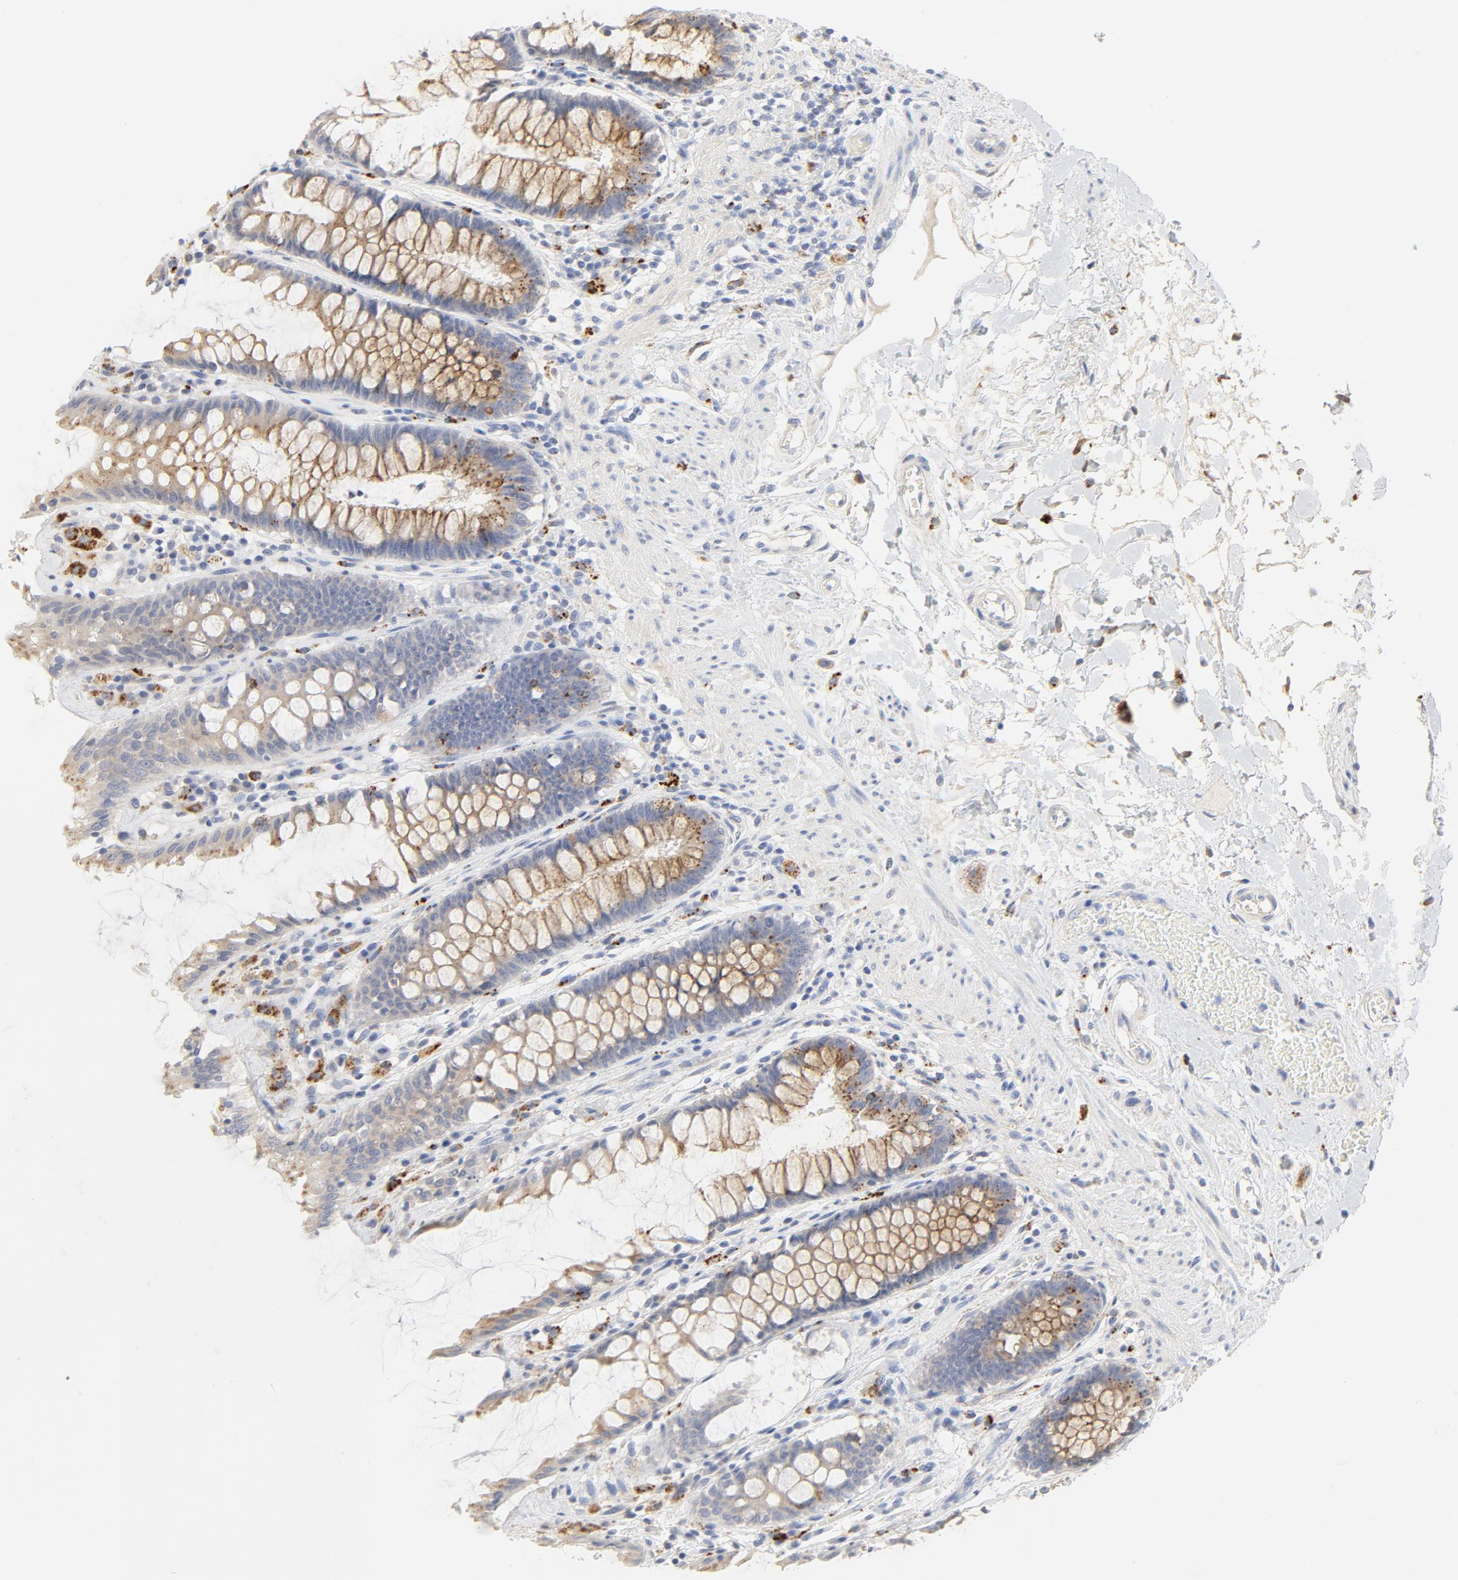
{"staining": {"intensity": "moderate", "quantity": "25%-75%", "location": "cytoplasmic/membranous"}, "tissue": "rectum", "cell_type": "Glandular cells", "image_type": "normal", "snomed": [{"axis": "morphology", "description": "Normal tissue, NOS"}, {"axis": "topography", "description": "Rectum"}], "caption": "Glandular cells reveal moderate cytoplasmic/membranous expression in about 25%-75% of cells in benign rectum. (Brightfield microscopy of DAB IHC at high magnification).", "gene": "MAGEB17", "patient": {"sex": "female", "age": 46}}